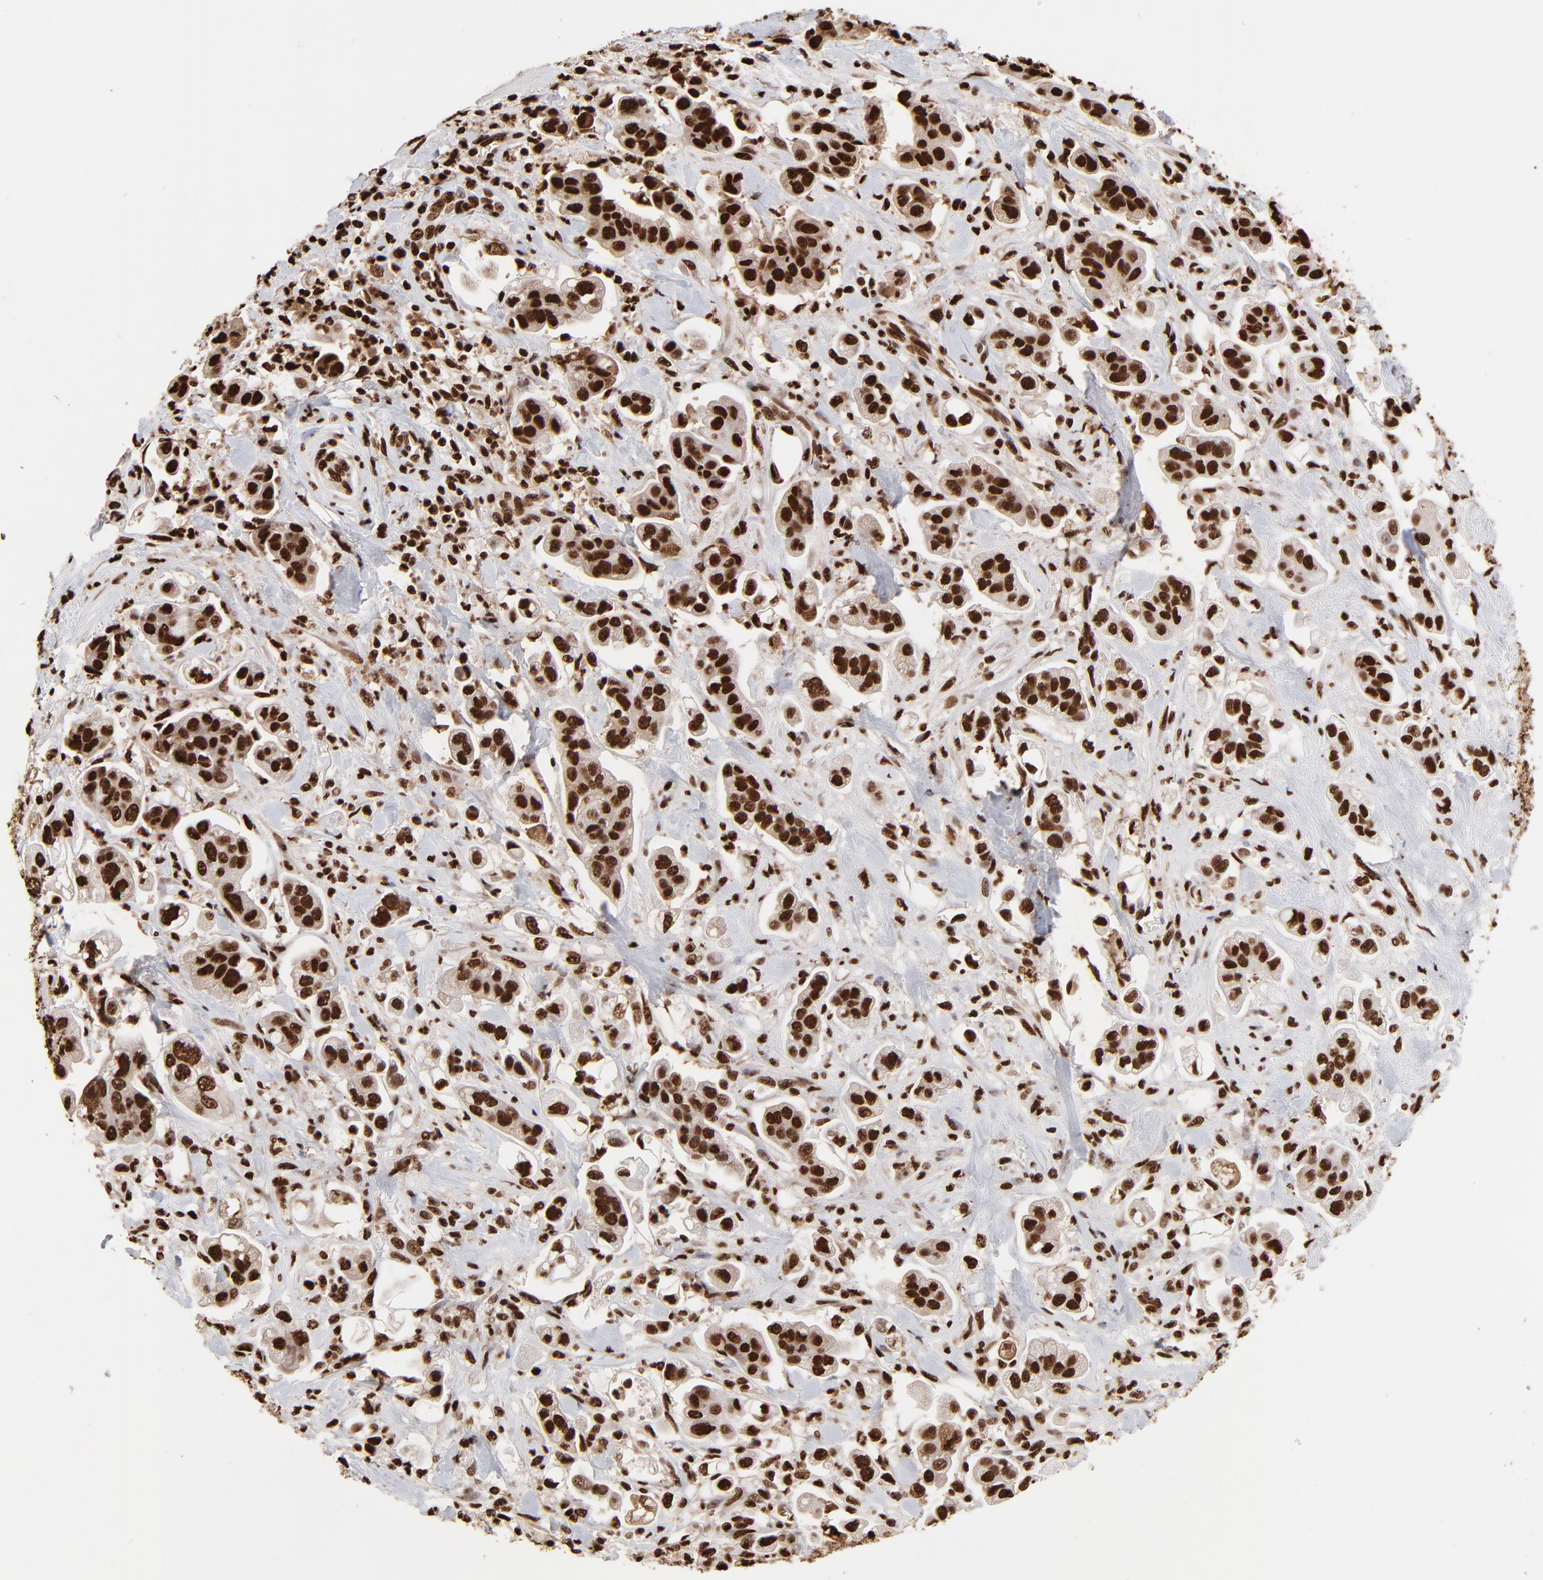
{"staining": {"intensity": "strong", "quantity": ">75%", "location": "nuclear"}, "tissue": "stomach cancer", "cell_type": "Tumor cells", "image_type": "cancer", "snomed": [{"axis": "morphology", "description": "Adenocarcinoma, NOS"}, {"axis": "topography", "description": "Stomach"}], "caption": "Stomach adenocarcinoma stained for a protein (brown) displays strong nuclear positive staining in approximately >75% of tumor cells.", "gene": "ZNF544", "patient": {"sex": "male", "age": 62}}